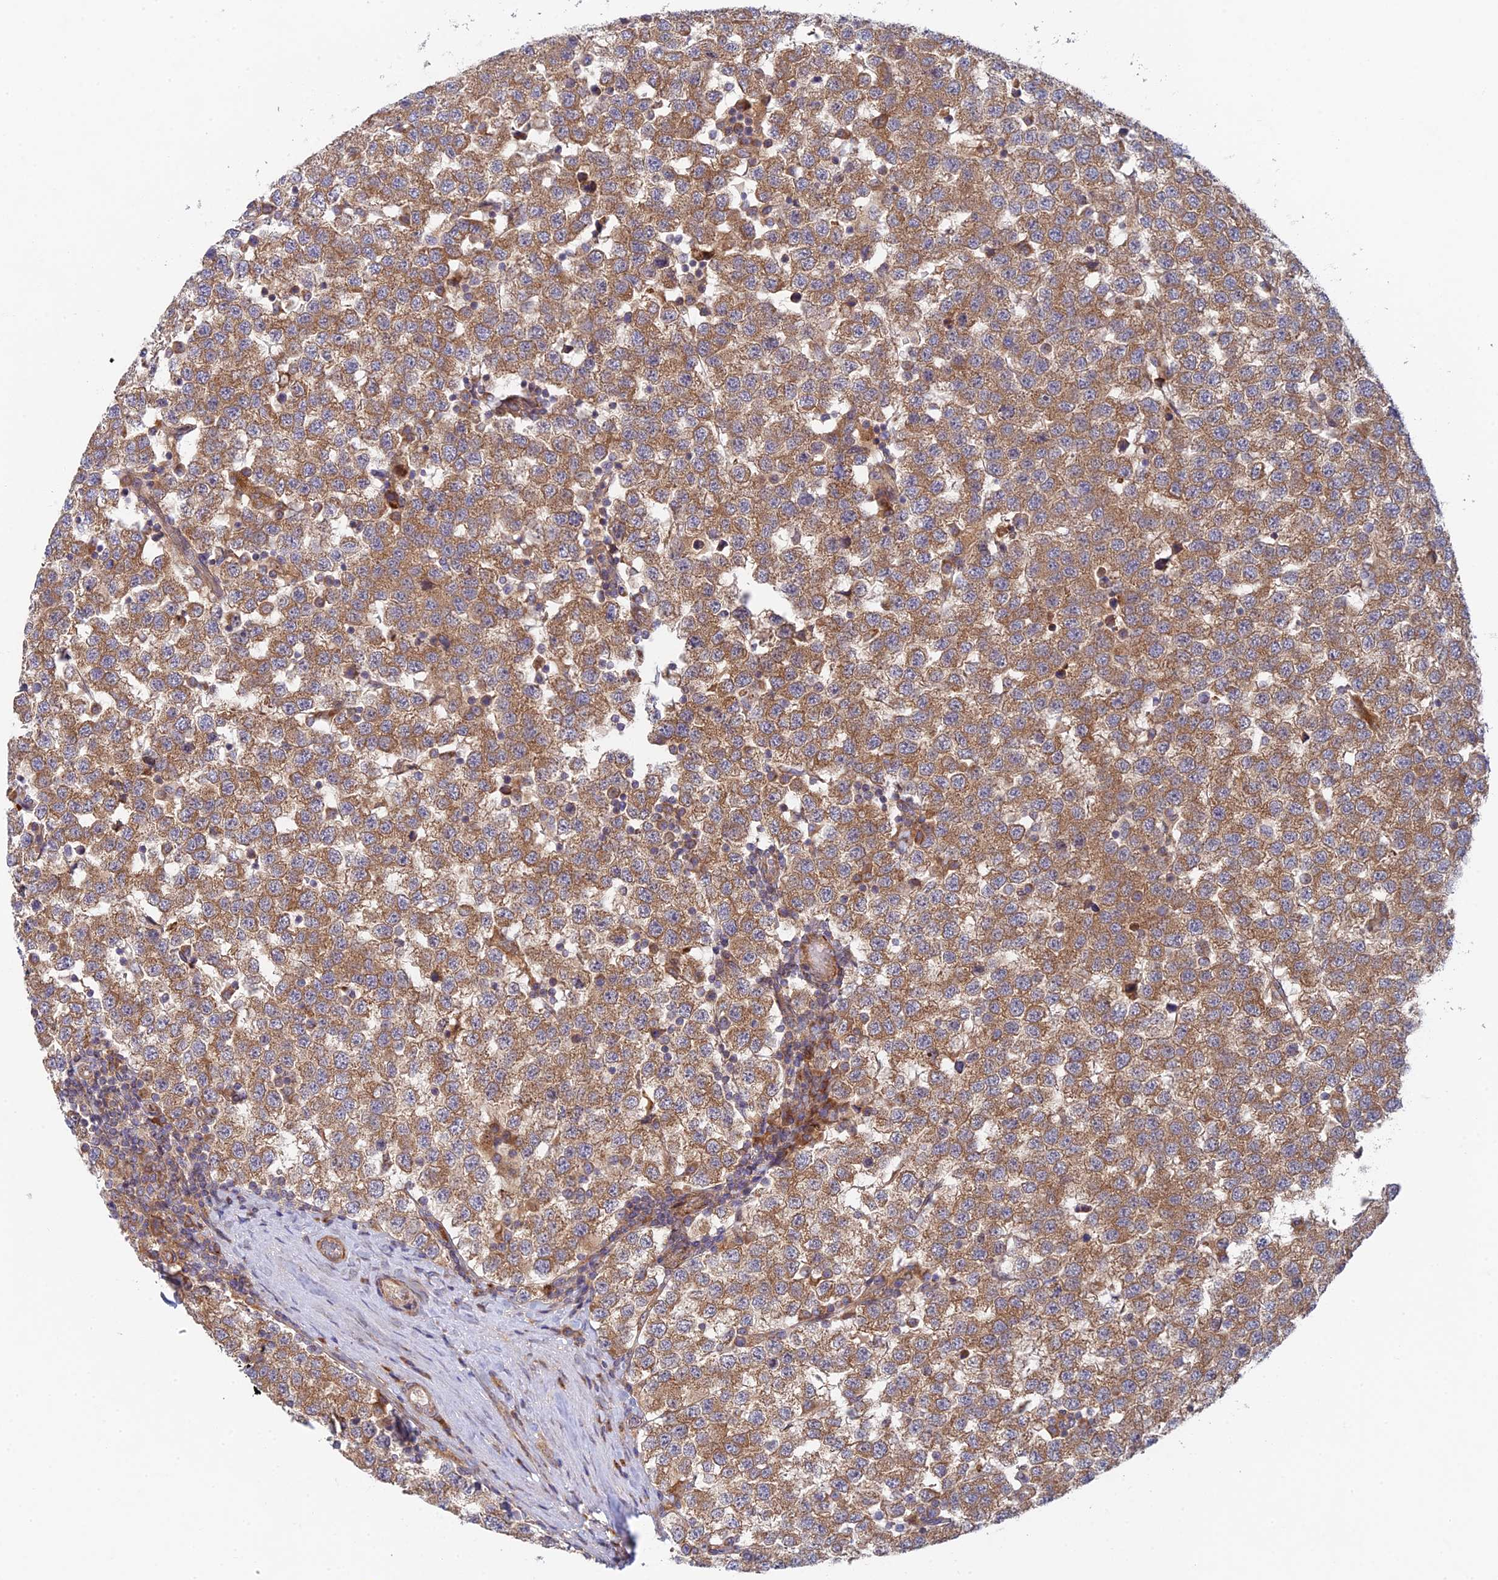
{"staining": {"intensity": "moderate", "quantity": ">75%", "location": "cytoplasmic/membranous"}, "tissue": "testis cancer", "cell_type": "Tumor cells", "image_type": "cancer", "snomed": [{"axis": "morphology", "description": "Seminoma, NOS"}, {"axis": "topography", "description": "Testis"}], "caption": "Testis cancer (seminoma) stained with a brown dye shows moderate cytoplasmic/membranous positive positivity in about >75% of tumor cells.", "gene": "INCA1", "patient": {"sex": "male", "age": 34}}